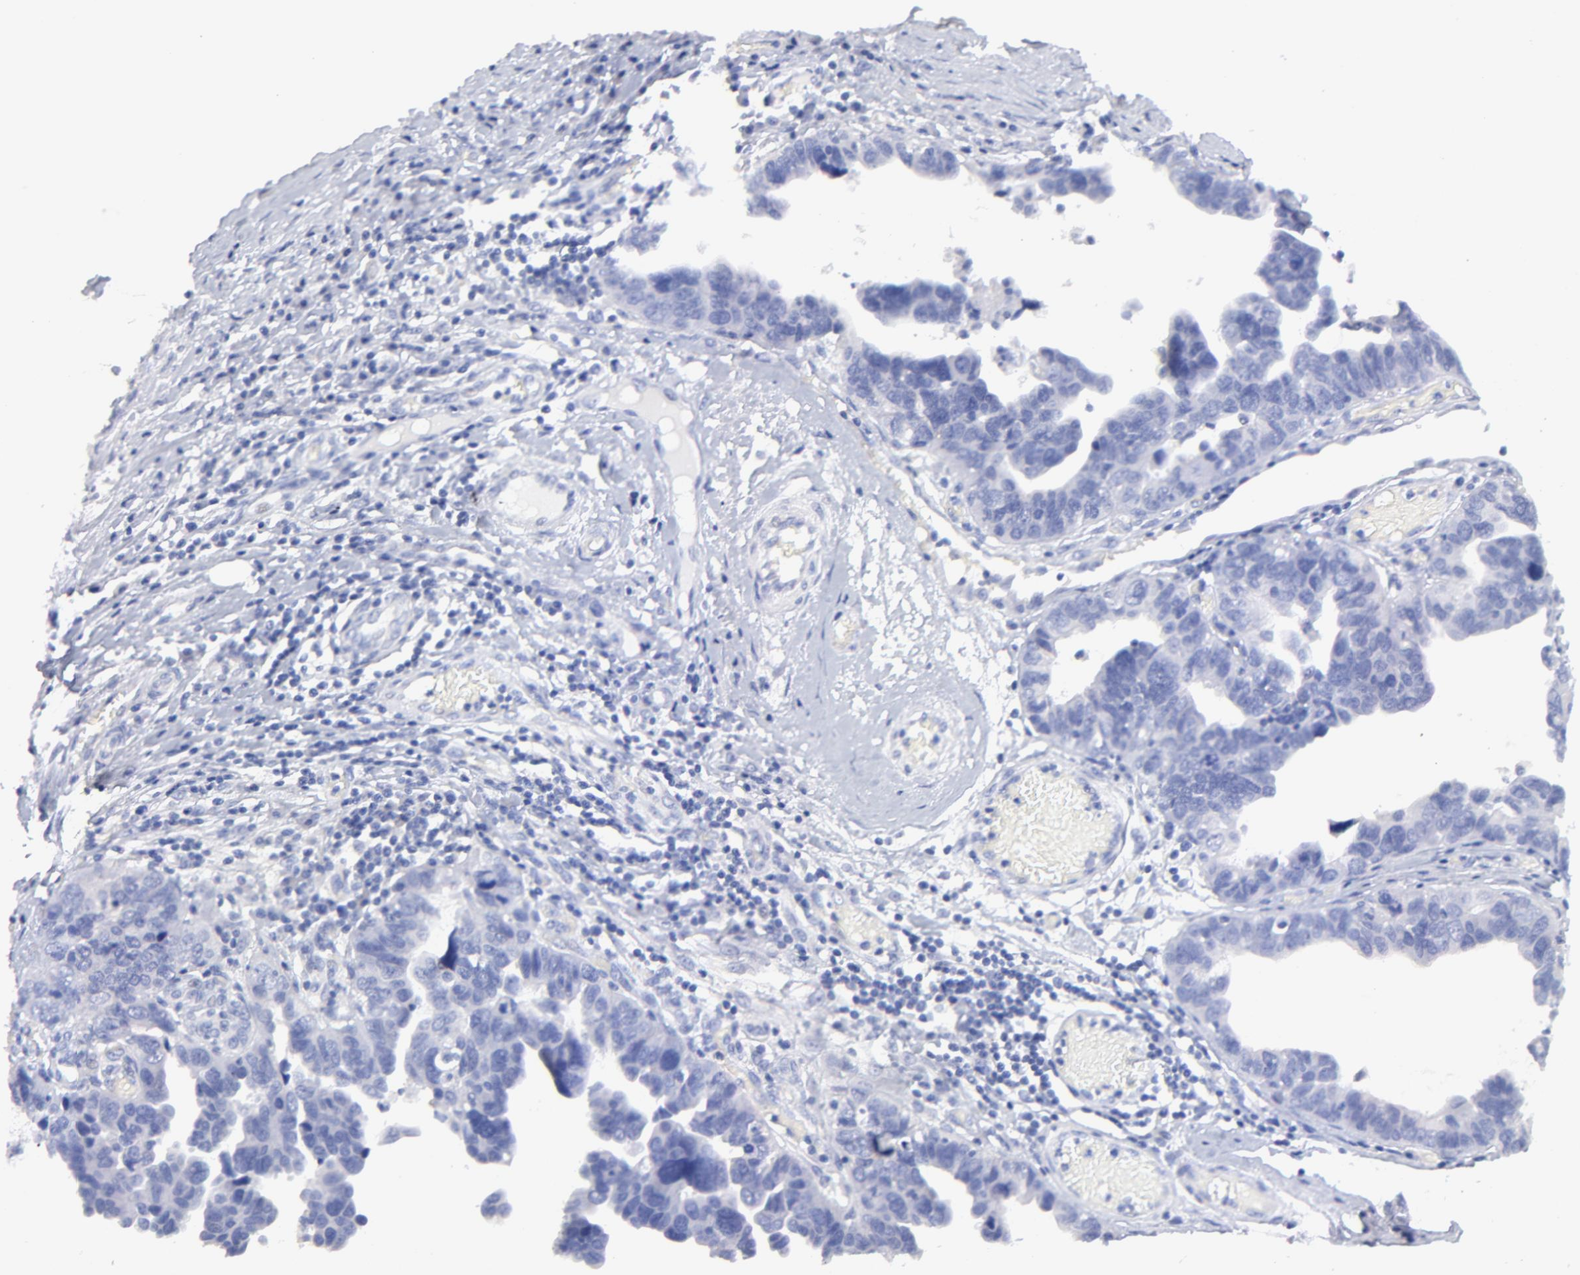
{"staining": {"intensity": "negative", "quantity": "none", "location": "none"}, "tissue": "ovarian cancer", "cell_type": "Tumor cells", "image_type": "cancer", "snomed": [{"axis": "morphology", "description": "Cystadenocarcinoma, serous, NOS"}, {"axis": "topography", "description": "Ovary"}], "caption": "Human serous cystadenocarcinoma (ovarian) stained for a protein using immunohistochemistry reveals no positivity in tumor cells.", "gene": "HORMAD2", "patient": {"sex": "female", "age": 64}}